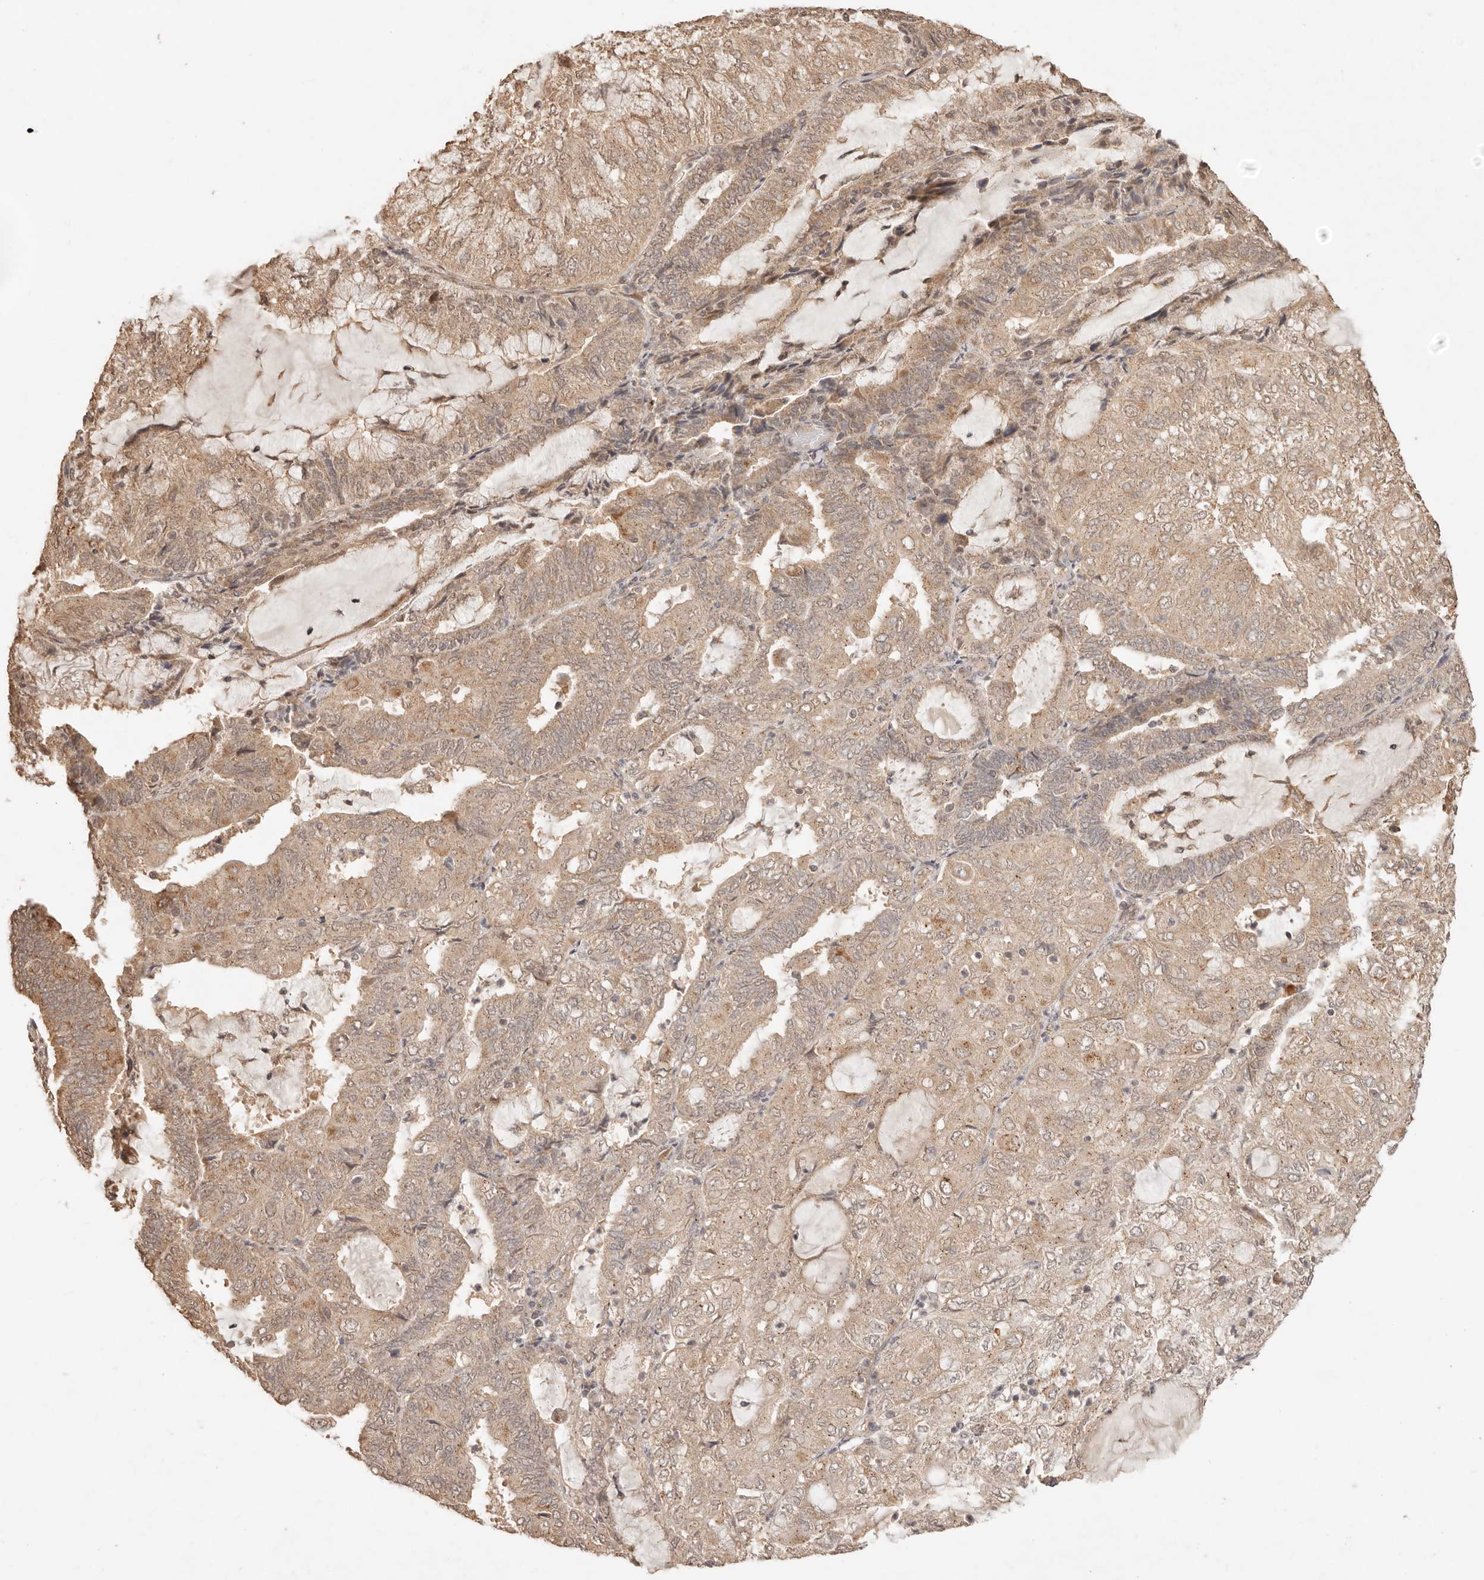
{"staining": {"intensity": "weak", "quantity": ">75%", "location": "cytoplasmic/membranous"}, "tissue": "endometrial cancer", "cell_type": "Tumor cells", "image_type": "cancer", "snomed": [{"axis": "morphology", "description": "Adenocarcinoma, NOS"}, {"axis": "topography", "description": "Endometrium"}], "caption": "Endometrial cancer (adenocarcinoma) stained with immunohistochemistry demonstrates weak cytoplasmic/membranous staining in approximately >75% of tumor cells.", "gene": "LMO4", "patient": {"sex": "female", "age": 81}}